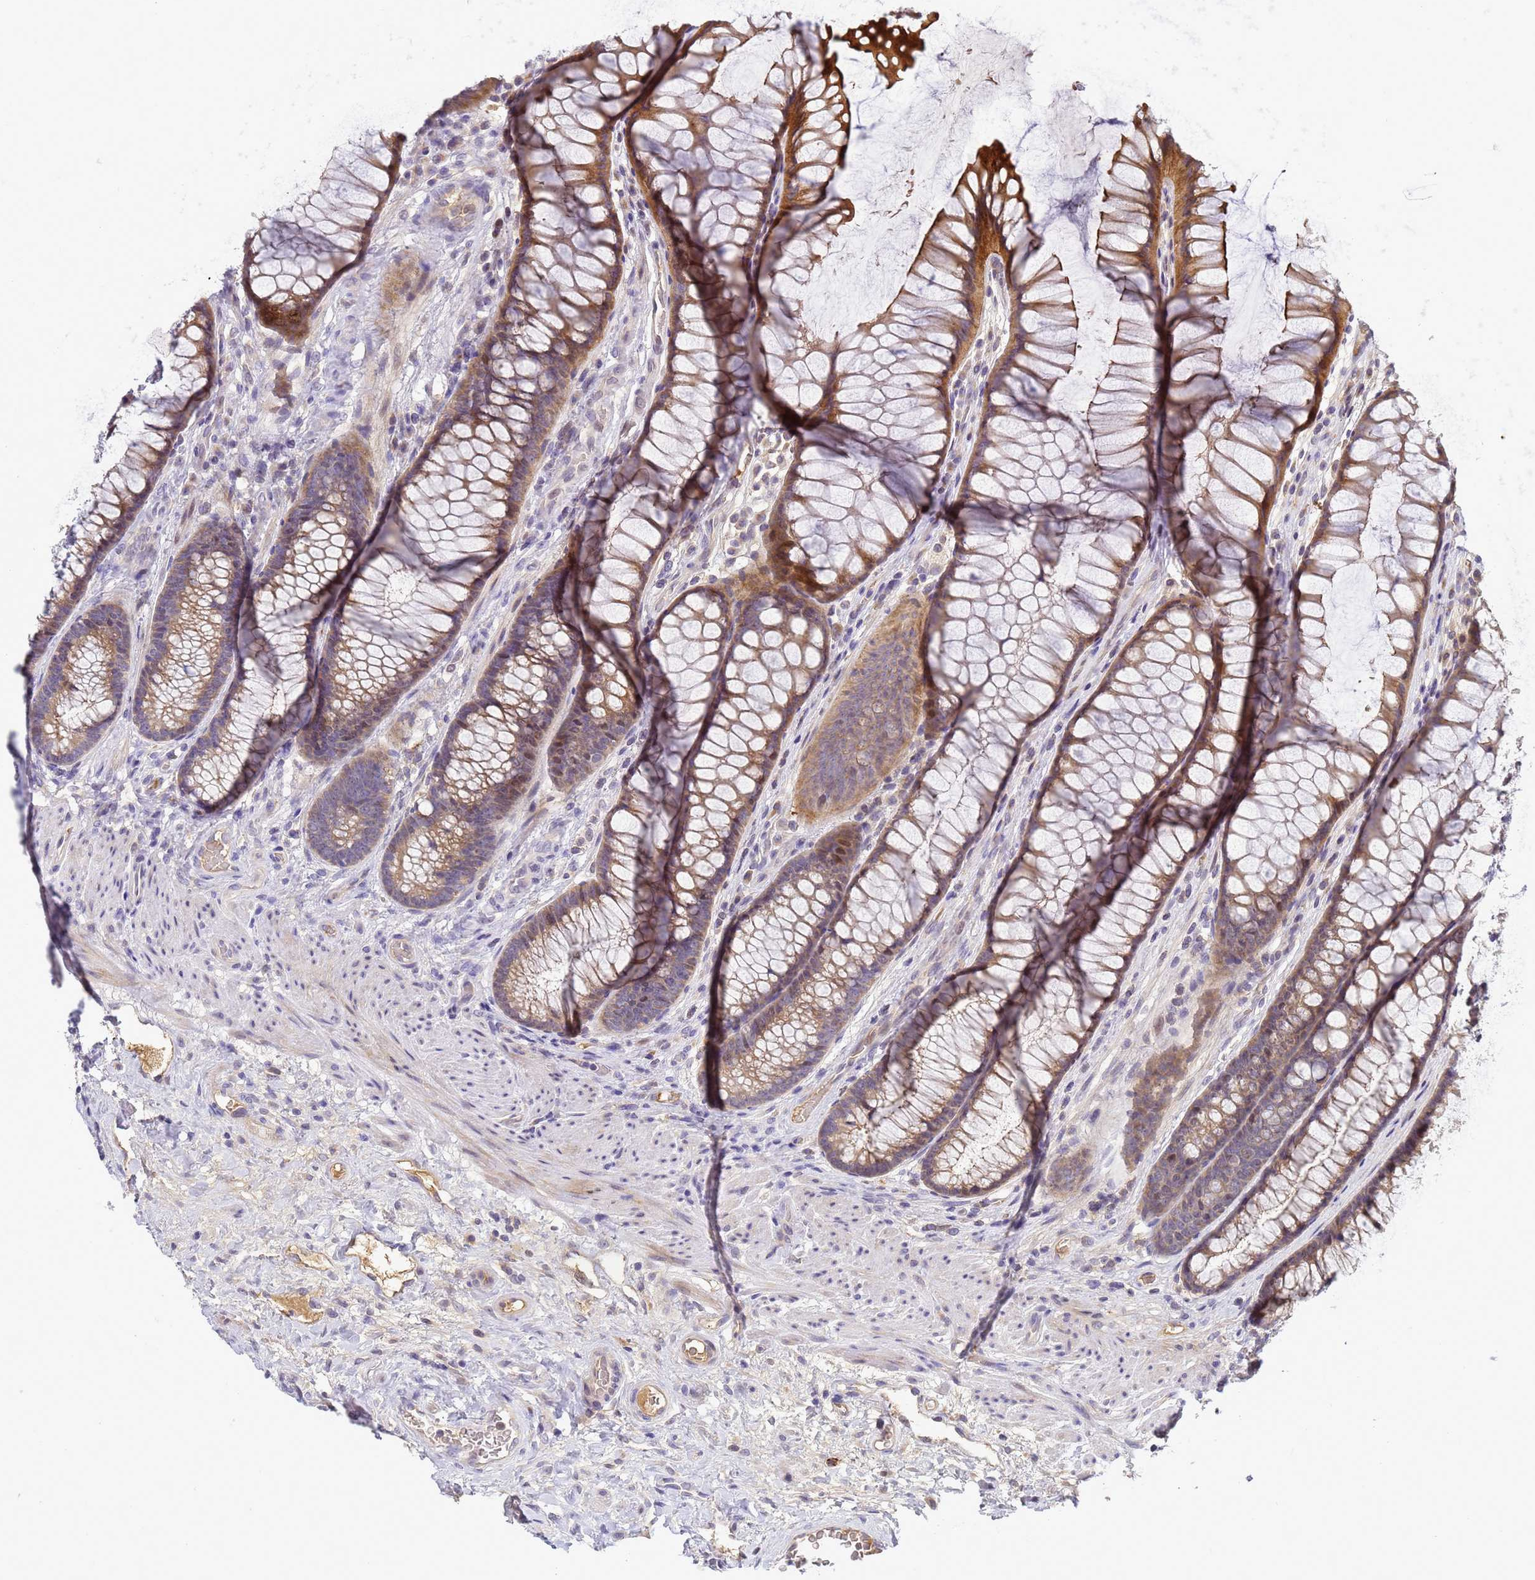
{"staining": {"intensity": "weak", "quantity": ">75%", "location": "cytoplasmic/membranous"}, "tissue": "colon", "cell_type": "Endothelial cells", "image_type": "normal", "snomed": [{"axis": "morphology", "description": "Normal tissue, NOS"}, {"axis": "topography", "description": "Colon"}], "caption": "A high-resolution micrograph shows immunohistochemistry (IHC) staining of normal colon, which demonstrates weak cytoplasmic/membranous expression in about >75% of endothelial cells. (brown staining indicates protein expression, while blue staining denotes nuclei).", "gene": "TMEM74B", "patient": {"sex": "female", "age": 82}}